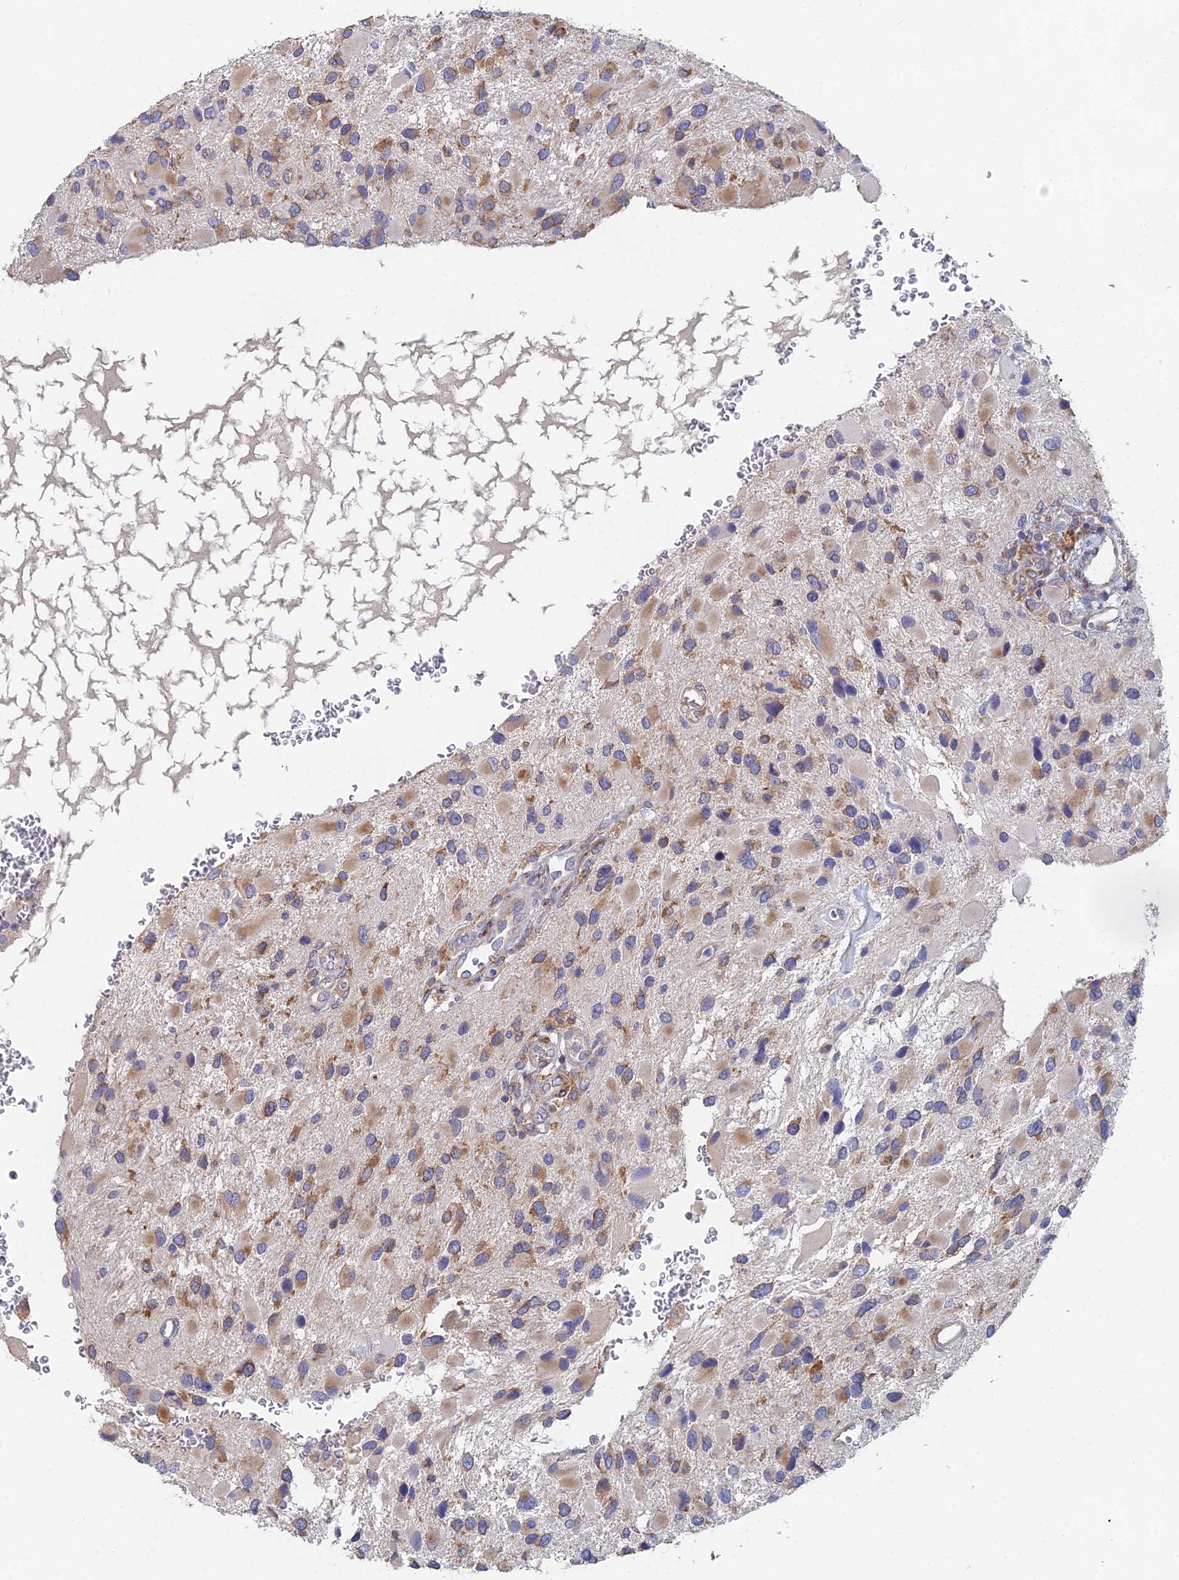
{"staining": {"intensity": "moderate", "quantity": "<25%", "location": "cytoplasmic/membranous"}, "tissue": "glioma", "cell_type": "Tumor cells", "image_type": "cancer", "snomed": [{"axis": "morphology", "description": "Glioma, malignant, High grade"}, {"axis": "topography", "description": "Brain"}], "caption": "A photomicrograph of human glioma stained for a protein reveals moderate cytoplasmic/membranous brown staining in tumor cells. (Stains: DAB (3,3'-diaminobenzidine) in brown, nuclei in blue, Microscopy: brightfield microscopy at high magnification).", "gene": "ELOF1", "patient": {"sex": "male", "age": 53}}